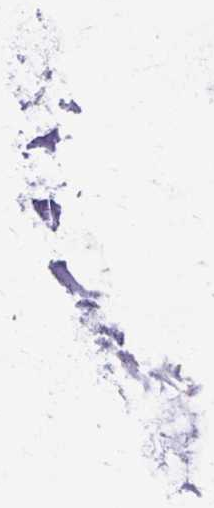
{"staining": {"intensity": "weak", "quantity": "<25%", "location": "cytoplasmic/membranous"}, "tissue": "adipose tissue", "cell_type": "Adipocytes", "image_type": "normal", "snomed": [{"axis": "morphology", "description": "Normal tissue, NOS"}, {"axis": "topography", "description": "Cartilage tissue"}, {"axis": "topography", "description": "Nasopharynx"}, {"axis": "topography", "description": "Thyroid gland"}], "caption": "Immunohistochemical staining of normal adipose tissue shows no significant positivity in adipocytes.", "gene": "KISS1", "patient": {"sex": "male", "age": 63}}